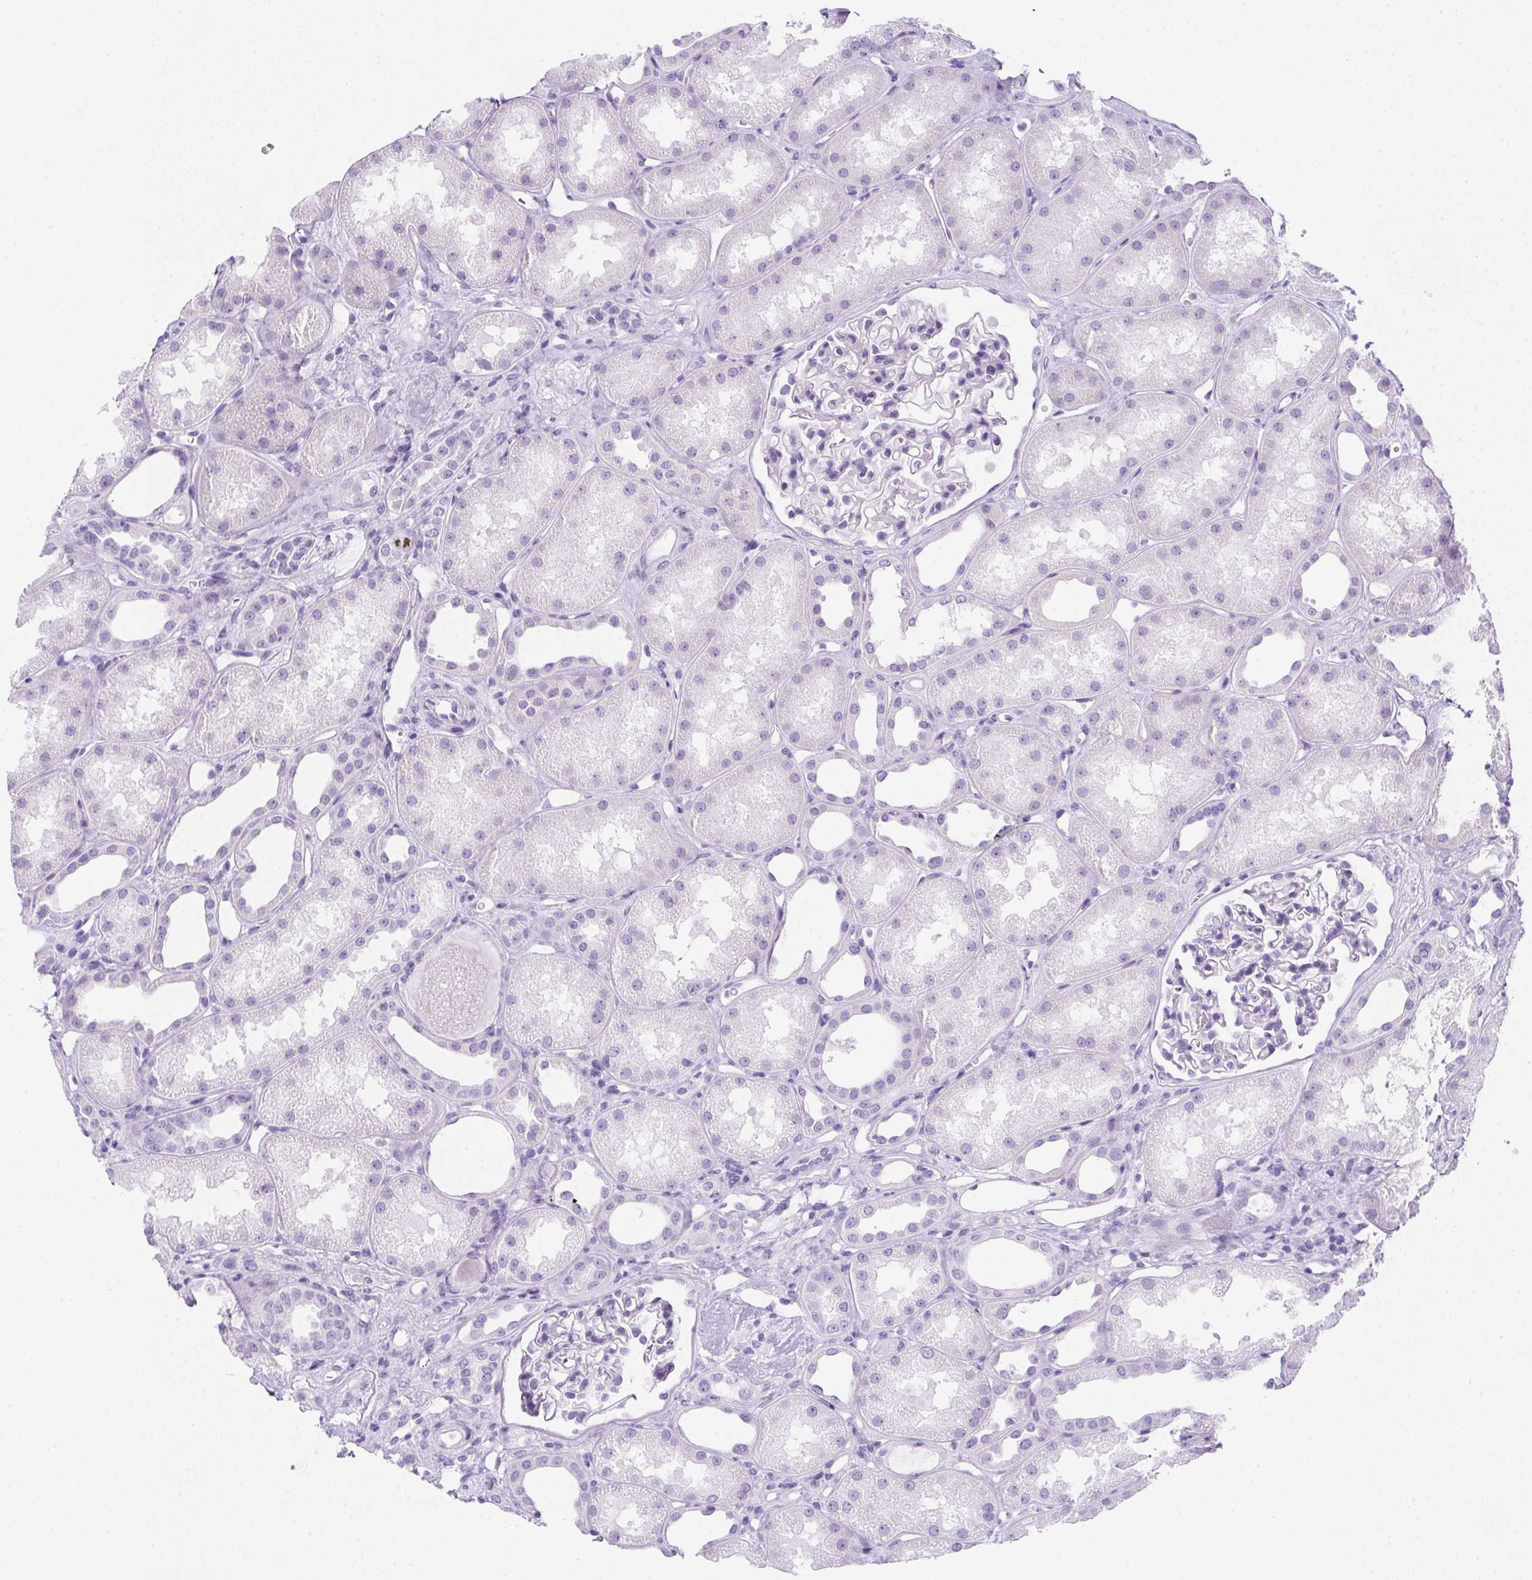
{"staining": {"intensity": "negative", "quantity": "none", "location": "none"}, "tissue": "kidney", "cell_type": "Cells in glomeruli", "image_type": "normal", "snomed": [{"axis": "morphology", "description": "Normal tissue, NOS"}, {"axis": "topography", "description": "Kidney"}], "caption": "A micrograph of kidney stained for a protein reveals no brown staining in cells in glomeruli. (Stains: DAB (3,3'-diaminobenzidine) IHC with hematoxylin counter stain, Microscopy: brightfield microscopy at high magnification).", "gene": "SPACA5B", "patient": {"sex": "male", "age": 61}}